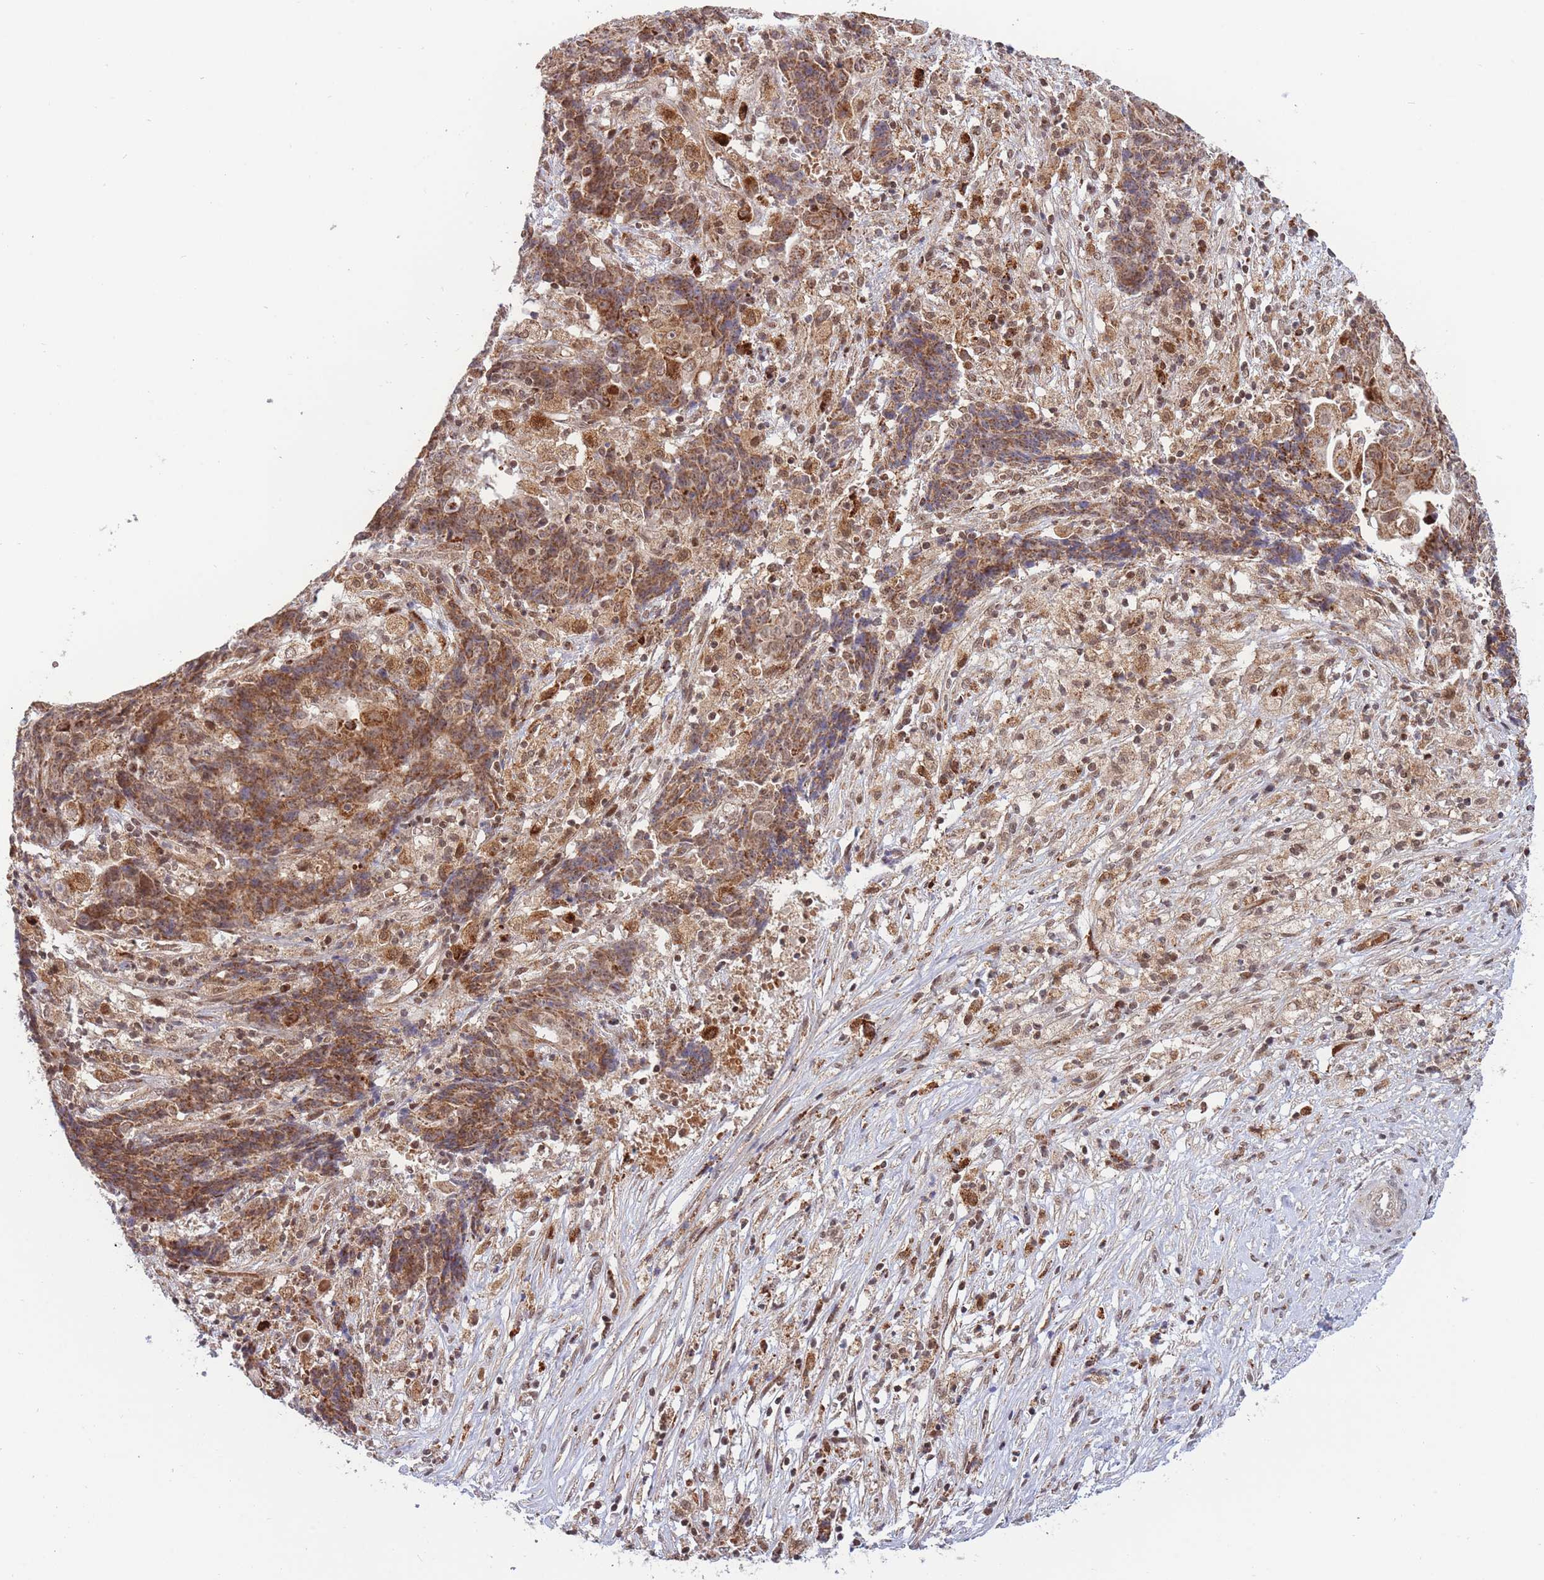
{"staining": {"intensity": "moderate", "quantity": ">75%", "location": "cytoplasmic/membranous,nuclear"}, "tissue": "ovarian cancer", "cell_type": "Tumor cells", "image_type": "cancer", "snomed": [{"axis": "morphology", "description": "Carcinoma, endometroid"}, {"axis": "topography", "description": "Ovary"}], "caption": "Endometroid carcinoma (ovarian) stained for a protein reveals moderate cytoplasmic/membranous and nuclear positivity in tumor cells. (brown staining indicates protein expression, while blue staining denotes nuclei).", "gene": "BOD1L1", "patient": {"sex": "female", "age": 42}}